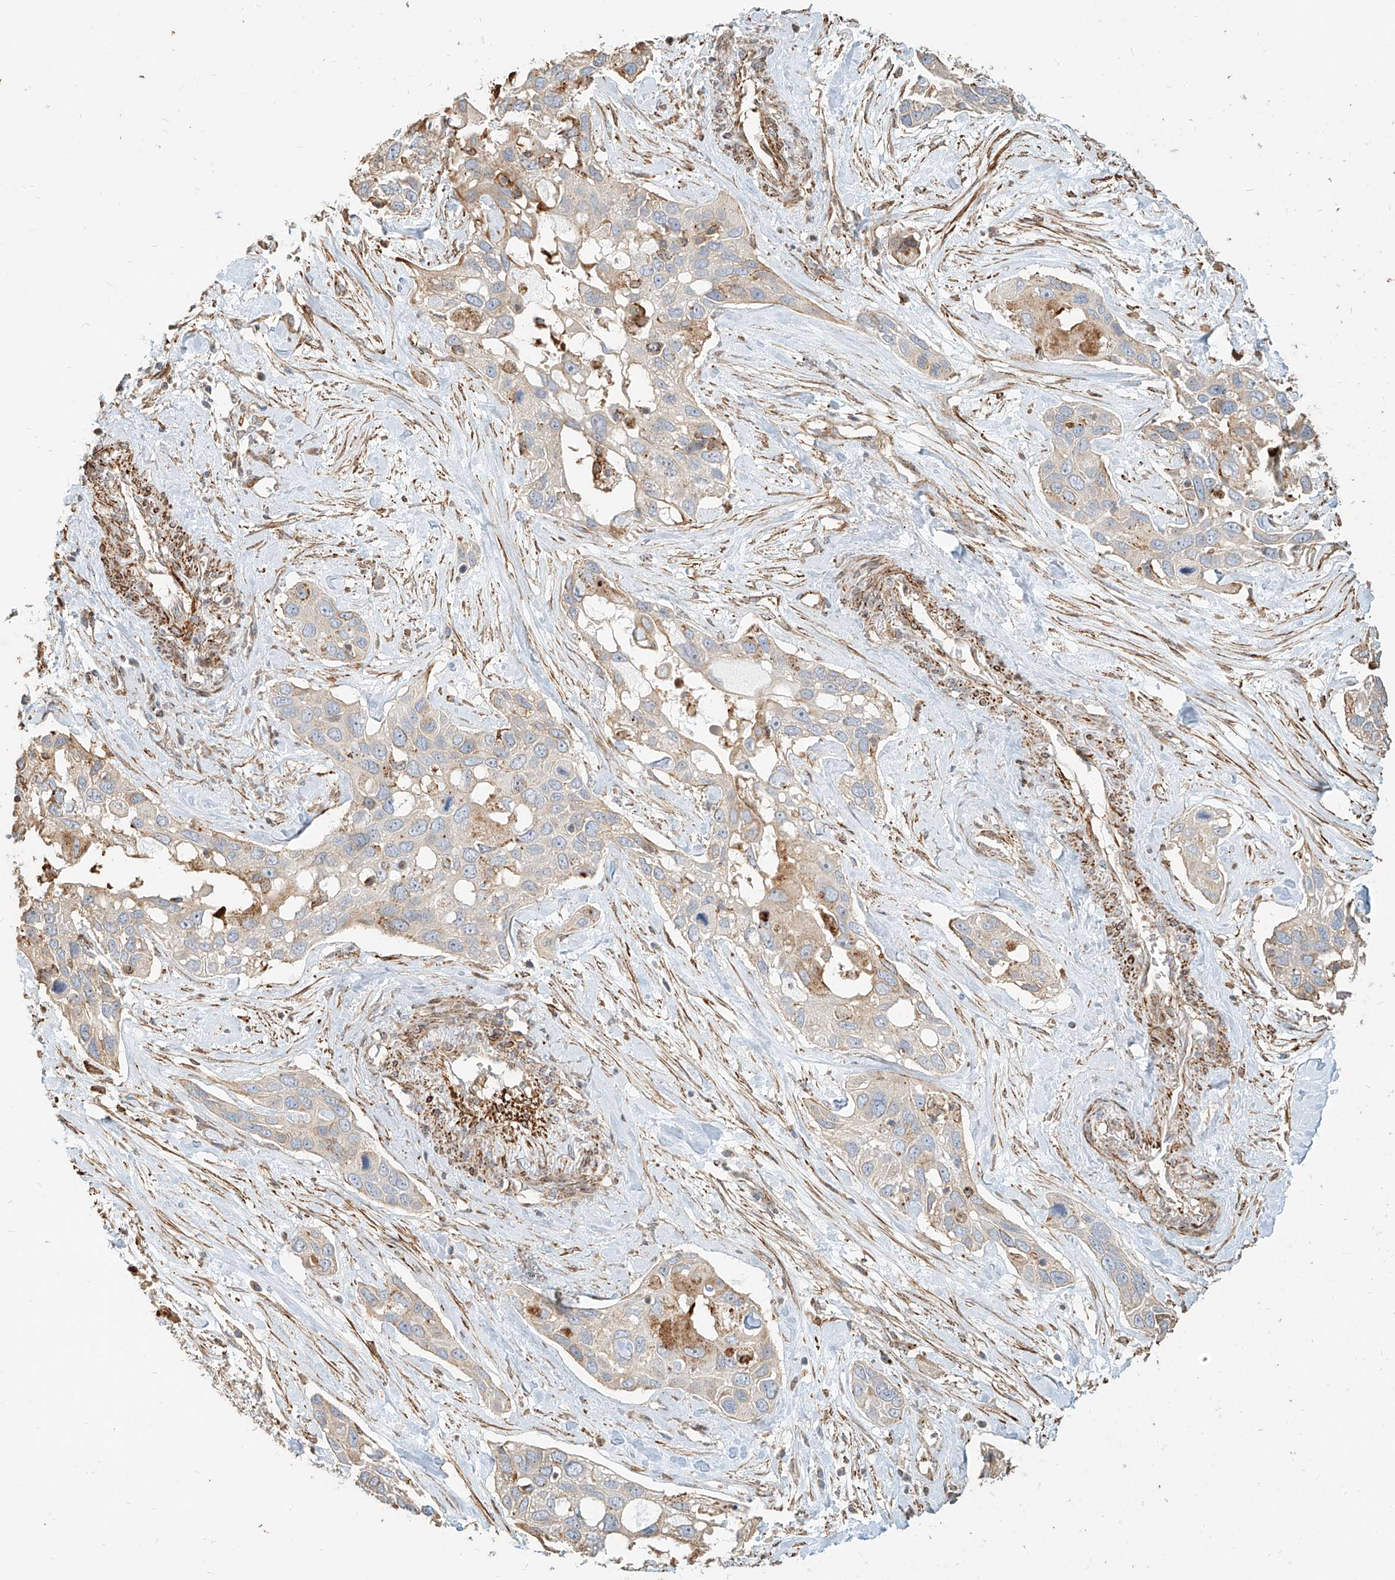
{"staining": {"intensity": "moderate", "quantity": "<25%", "location": "cytoplasmic/membranous"}, "tissue": "pancreatic cancer", "cell_type": "Tumor cells", "image_type": "cancer", "snomed": [{"axis": "morphology", "description": "Adenocarcinoma, NOS"}, {"axis": "topography", "description": "Pancreas"}], "caption": "A low amount of moderate cytoplasmic/membranous expression is seen in approximately <25% of tumor cells in pancreatic adenocarcinoma tissue.", "gene": "MTX2", "patient": {"sex": "female", "age": 60}}